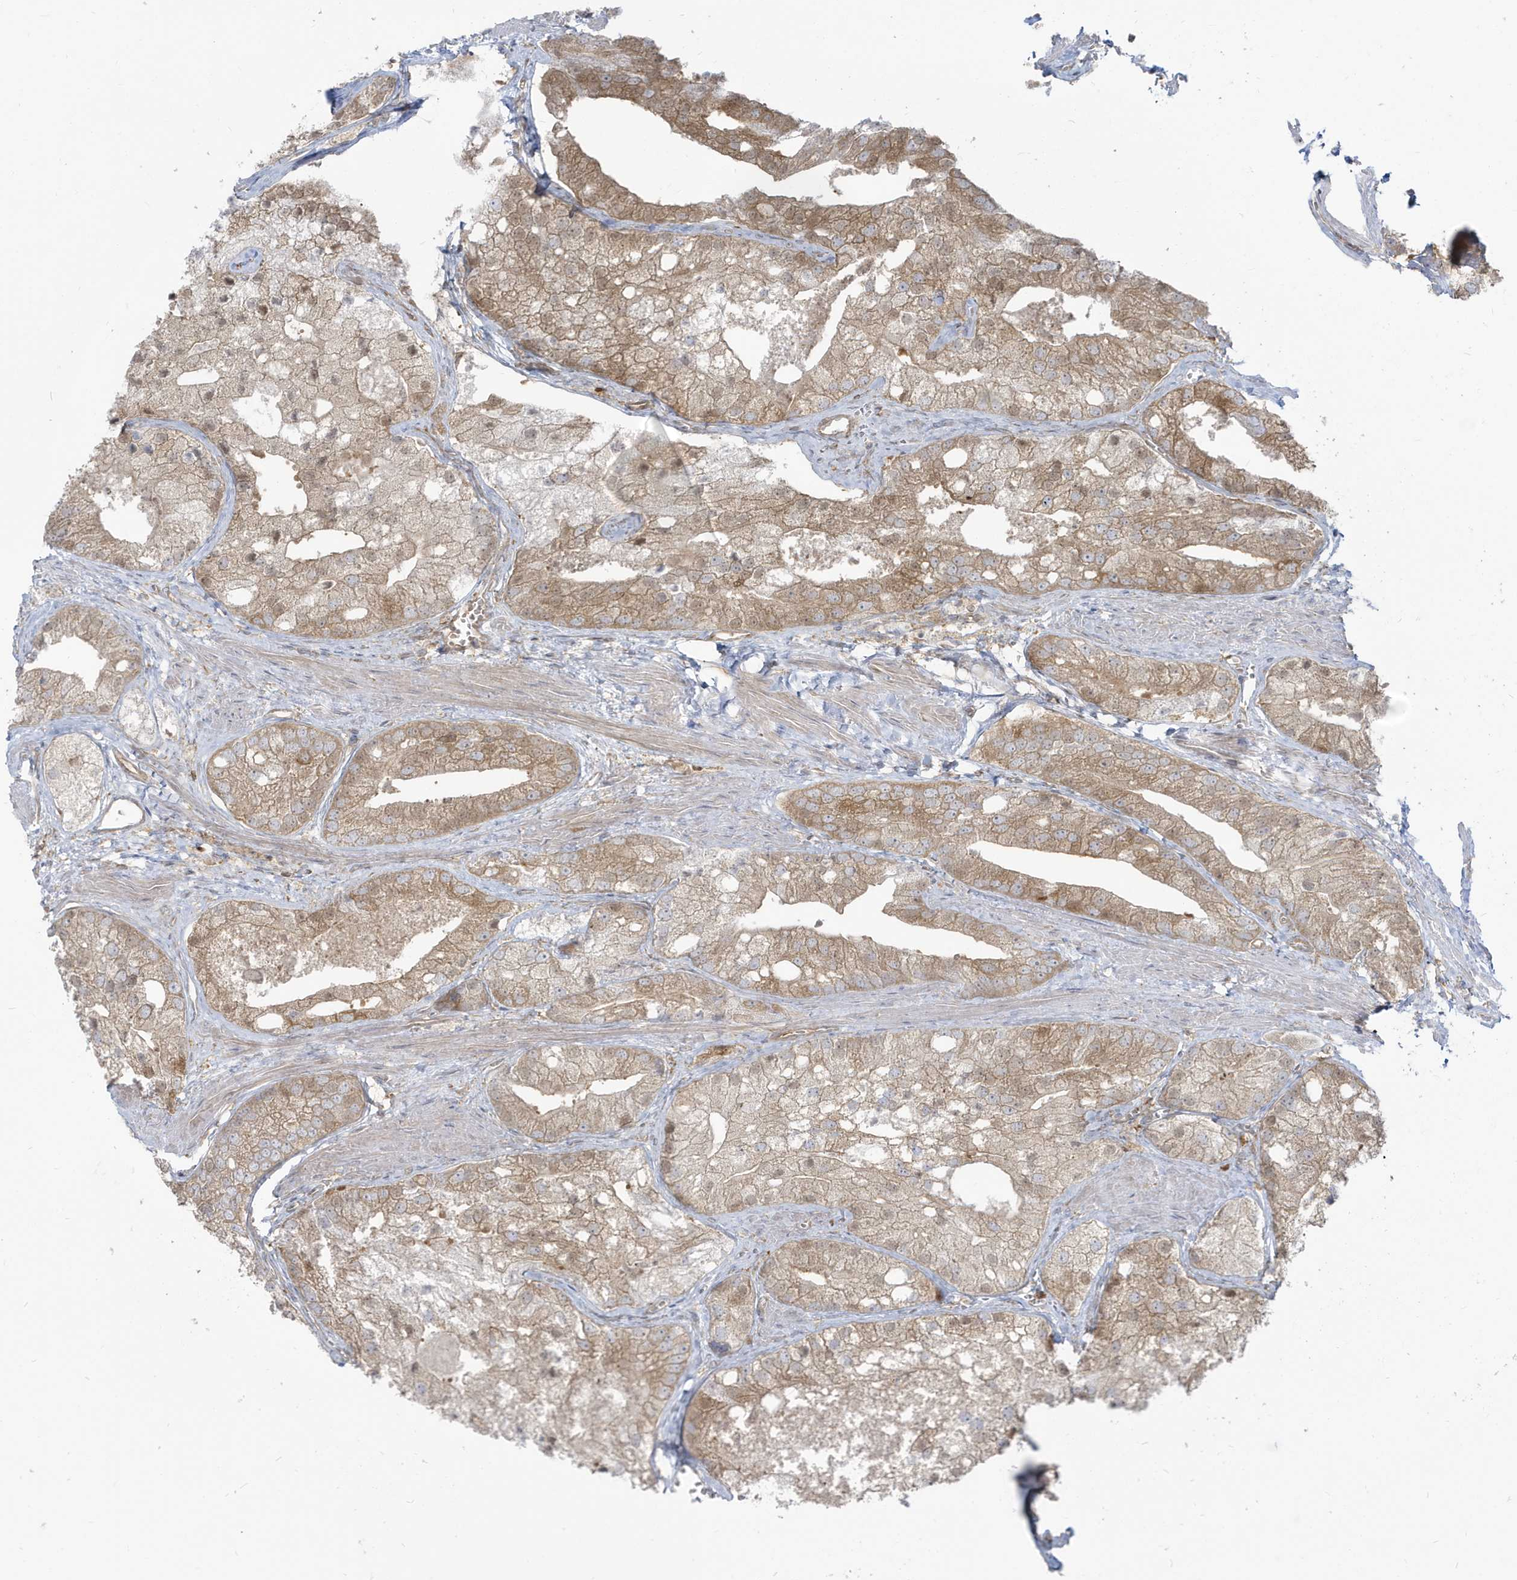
{"staining": {"intensity": "weak", "quantity": ">75%", "location": "cytoplasmic/membranous"}, "tissue": "prostate cancer", "cell_type": "Tumor cells", "image_type": "cancer", "snomed": [{"axis": "morphology", "description": "Adenocarcinoma, Low grade"}, {"axis": "topography", "description": "Prostate"}], "caption": "IHC micrograph of human prostate adenocarcinoma (low-grade) stained for a protein (brown), which shows low levels of weak cytoplasmic/membranous positivity in about >75% of tumor cells.", "gene": "STAM", "patient": {"sex": "male", "age": 69}}